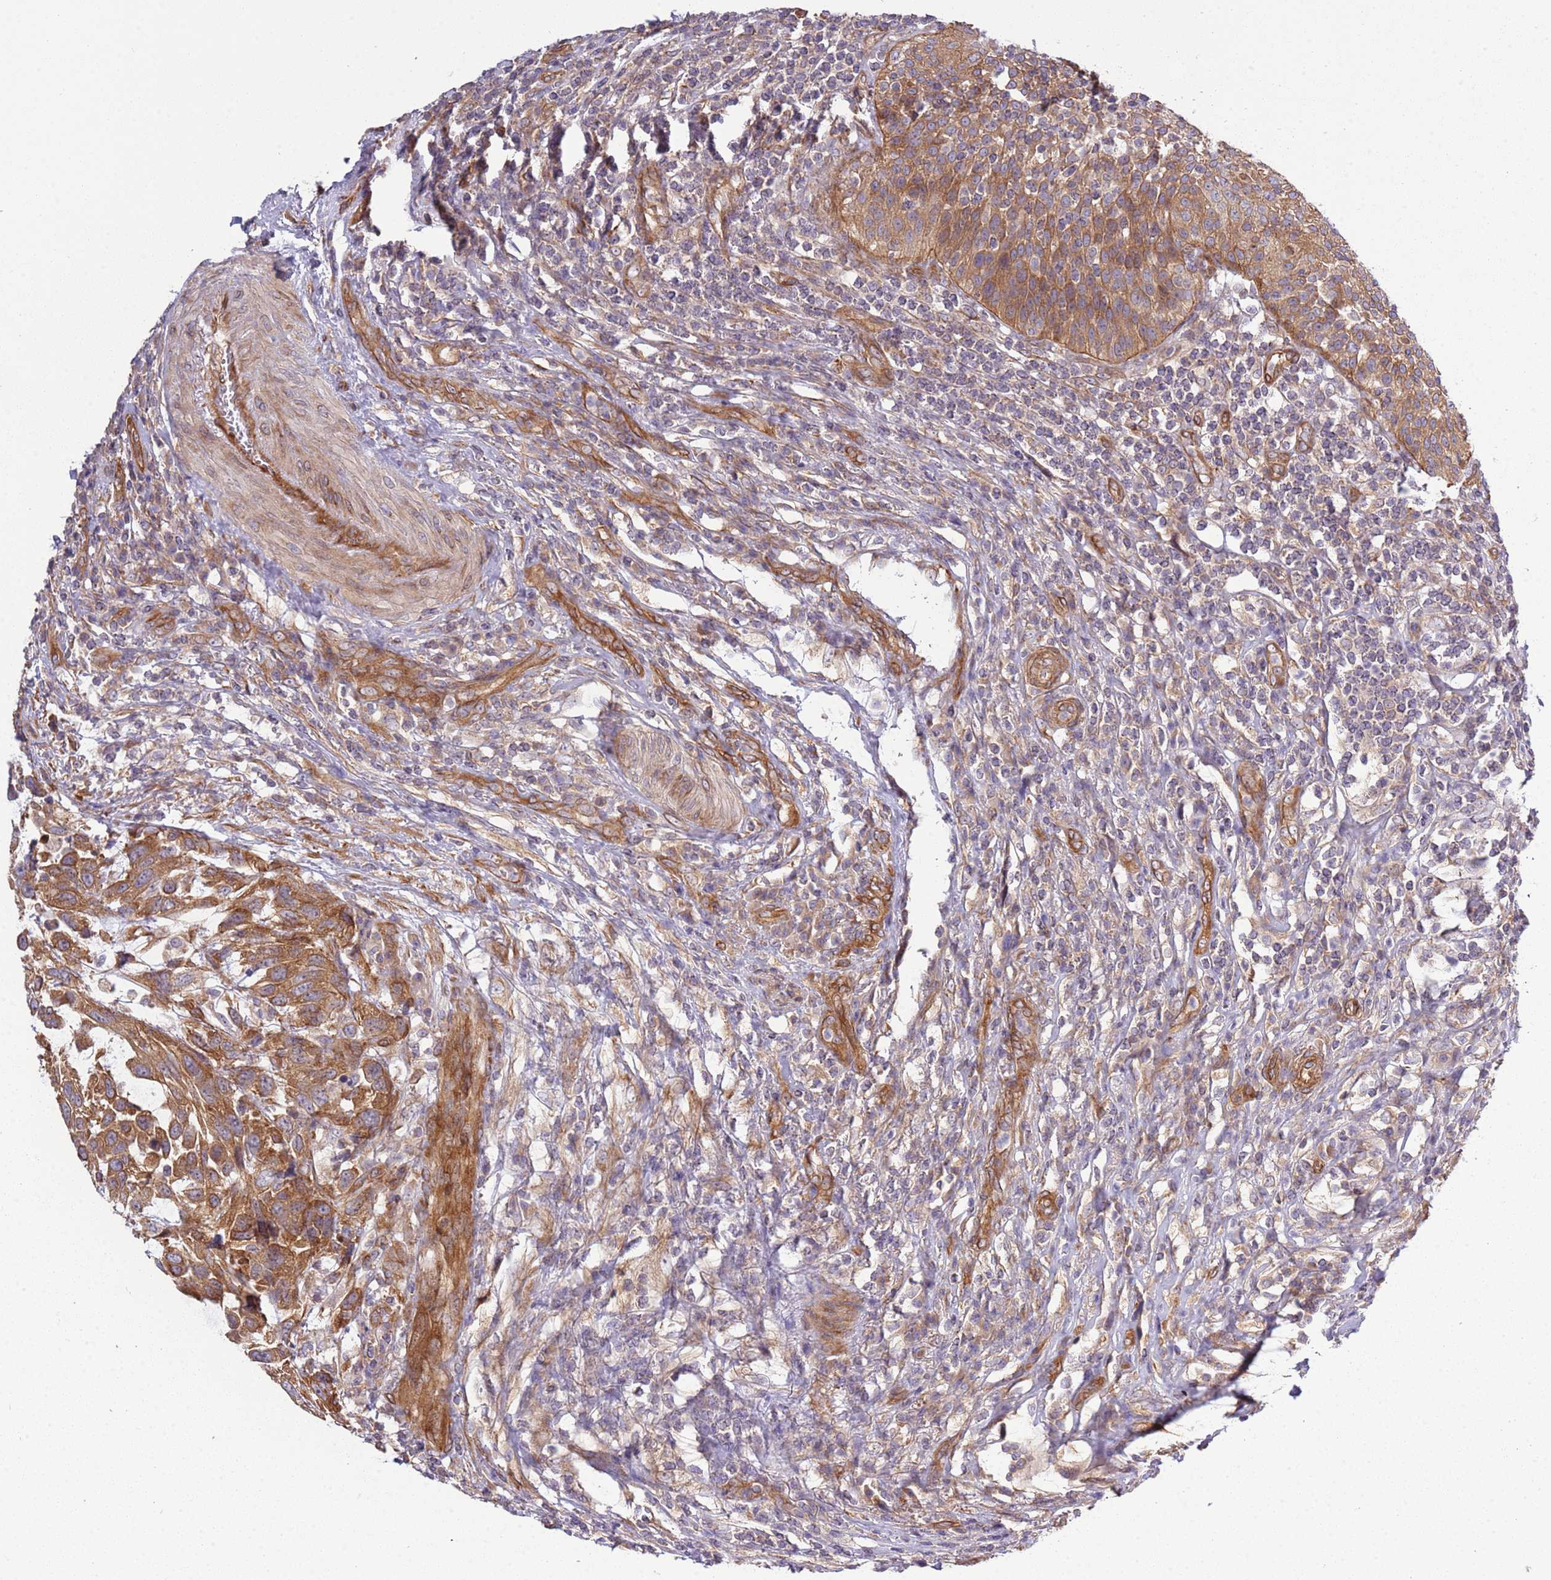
{"staining": {"intensity": "strong", "quantity": ">75%", "location": "cytoplasmic/membranous"}, "tissue": "urothelial cancer", "cell_type": "Tumor cells", "image_type": "cancer", "snomed": [{"axis": "morphology", "description": "Urothelial carcinoma, High grade"}, {"axis": "topography", "description": "Urinary bladder"}], "caption": "IHC of high-grade urothelial carcinoma displays high levels of strong cytoplasmic/membranous positivity in approximately >75% of tumor cells.", "gene": "GNL1", "patient": {"sex": "female", "age": 70}}